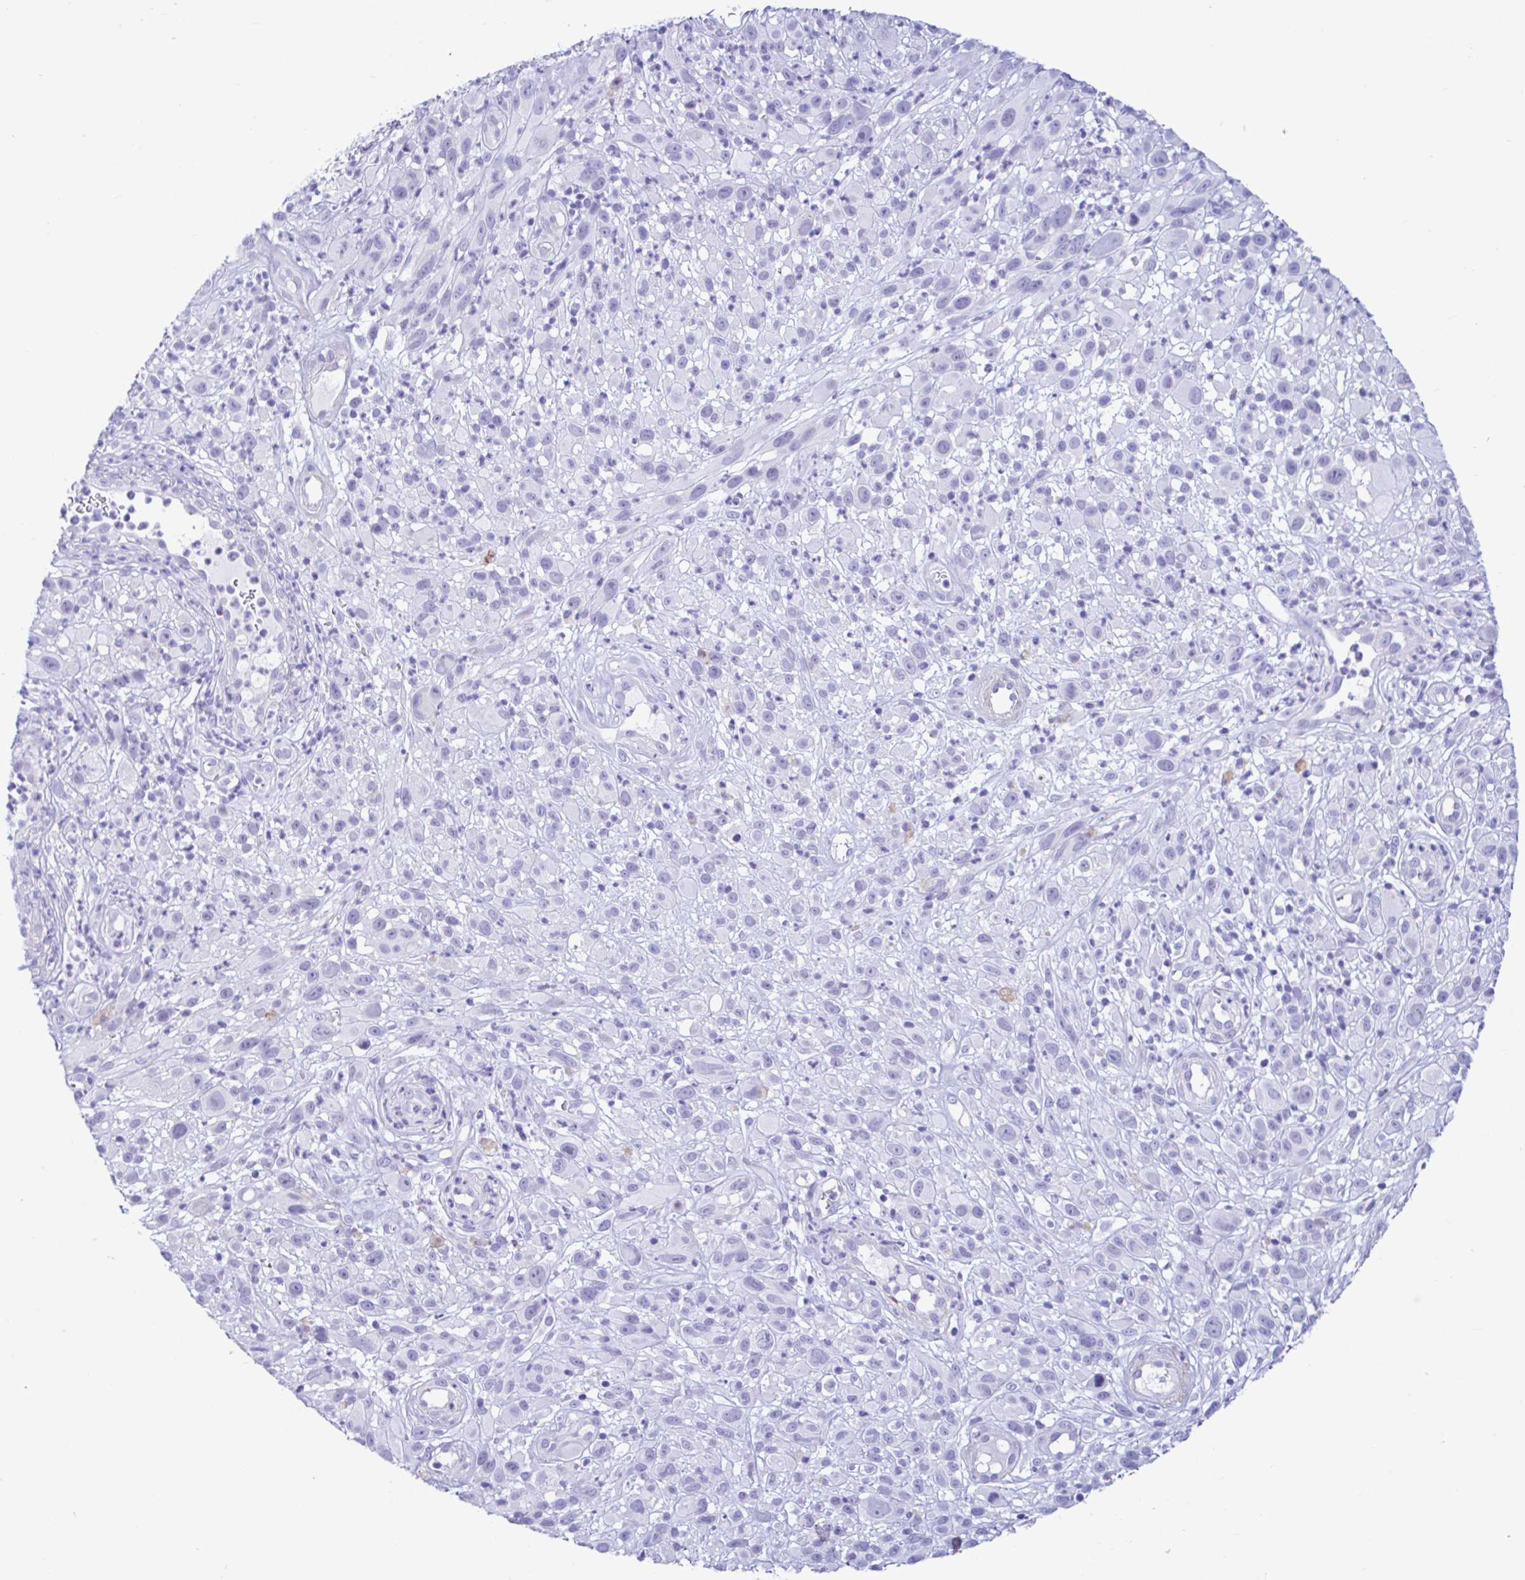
{"staining": {"intensity": "negative", "quantity": "none", "location": "none"}, "tissue": "melanoma", "cell_type": "Tumor cells", "image_type": "cancer", "snomed": [{"axis": "morphology", "description": "Malignant melanoma, NOS"}, {"axis": "topography", "description": "Skin"}], "caption": "Tumor cells are negative for brown protein staining in melanoma. (DAB immunohistochemistry (IHC) visualized using brightfield microscopy, high magnification).", "gene": "NBPF3", "patient": {"sex": "male", "age": 68}}